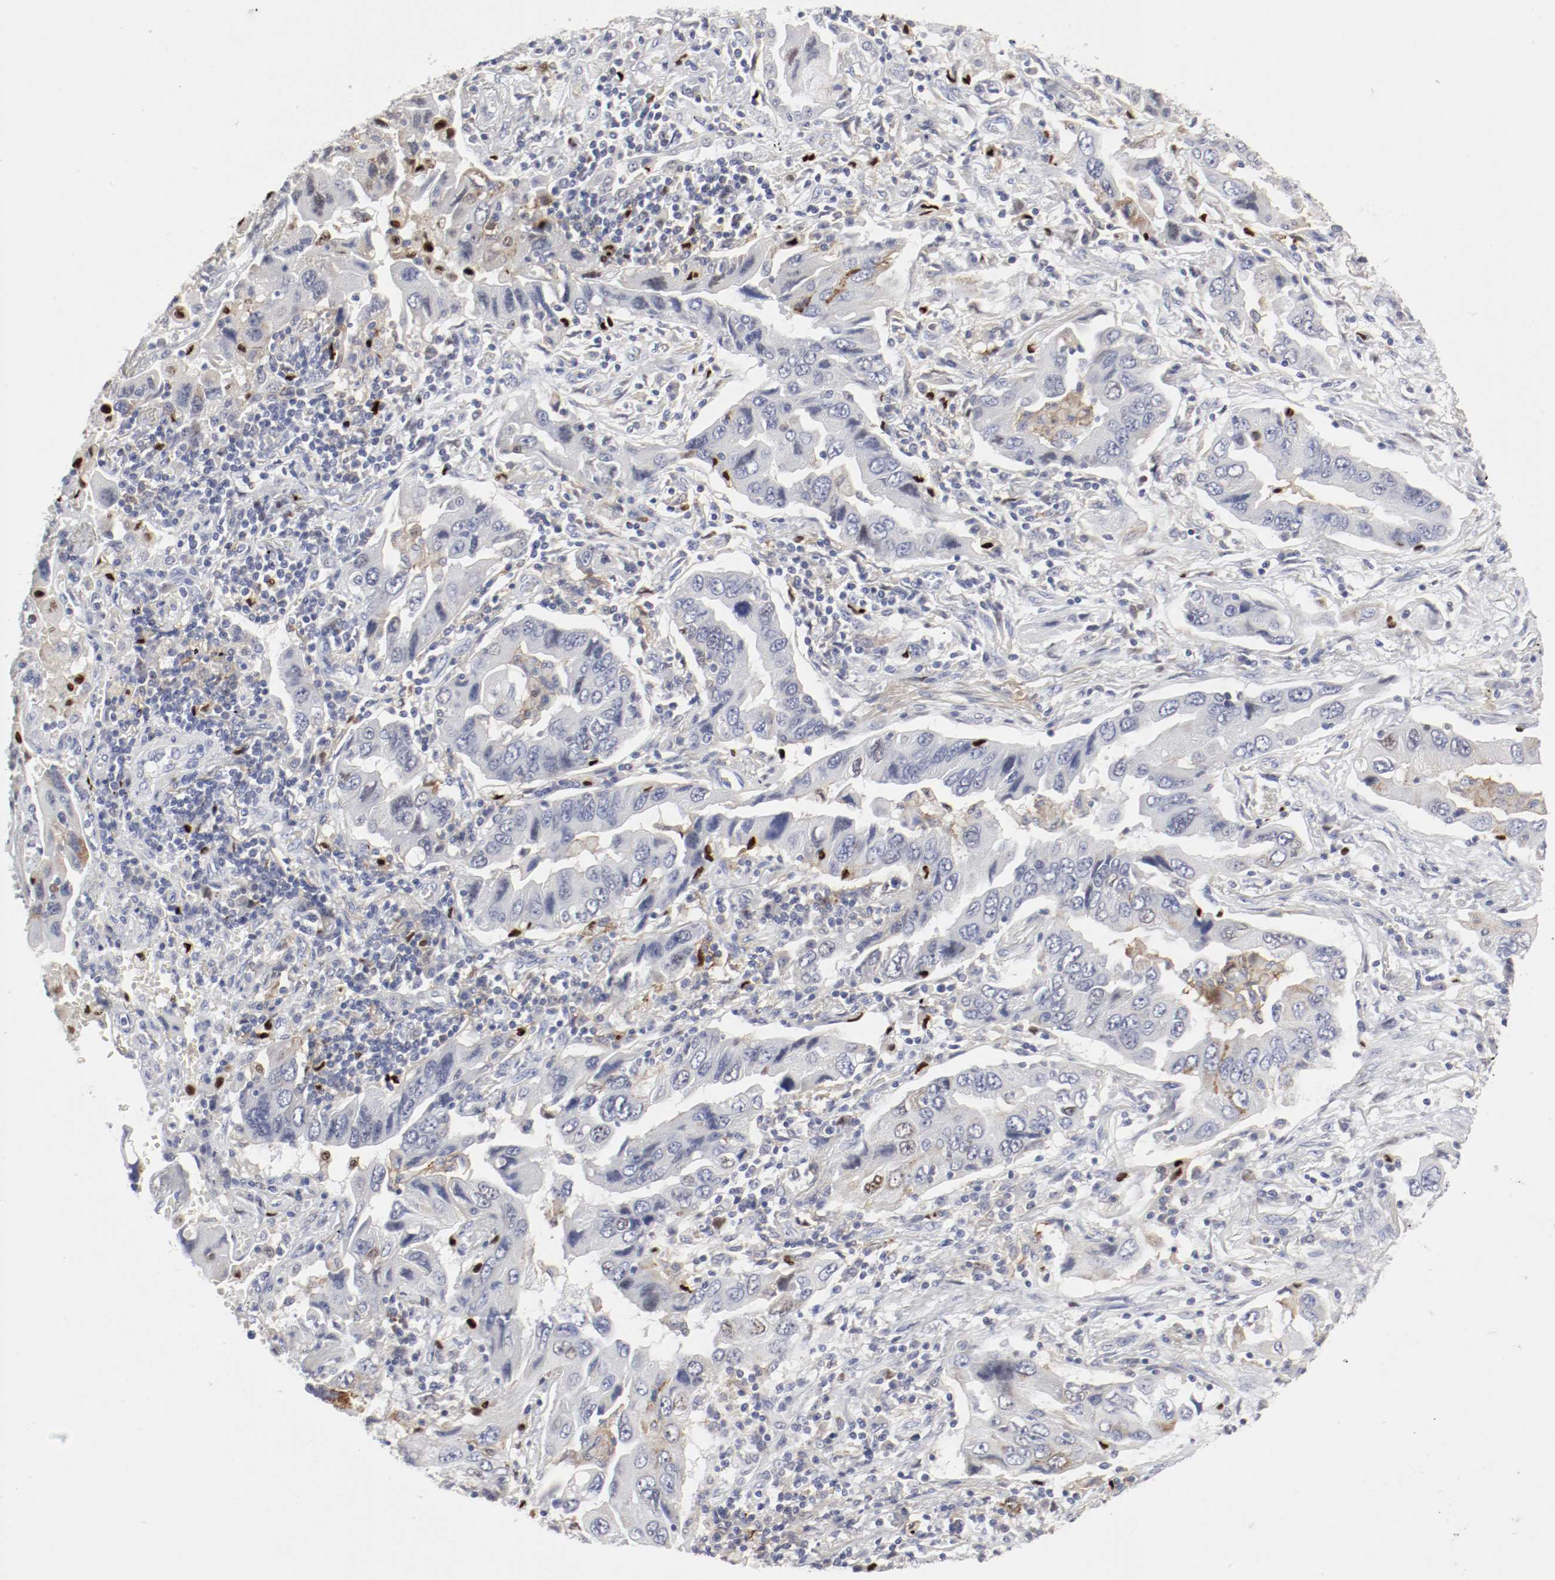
{"staining": {"intensity": "moderate", "quantity": "<25%", "location": "cytoplasmic/membranous"}, "tissue": "lung cancer", "cell_type": "Tumor cells", "image_type": "cancer", "snomed": [{"axis": "morphology", "description": "Adenocarcinoma, NOS"}, {"axis": "topography", "description": "Lung"}], "caption": "Adenocarcinoma (lung) was stained to show a protein in brown. There is low levels of moderate cytoplasmic/membranous positivity in about <25% of tumor cells. (brown staining indicates protein expression, while blue staining denotes nuclei).", "gene": "ITGAX", "patient": {"sex": "female", "age": 65}}